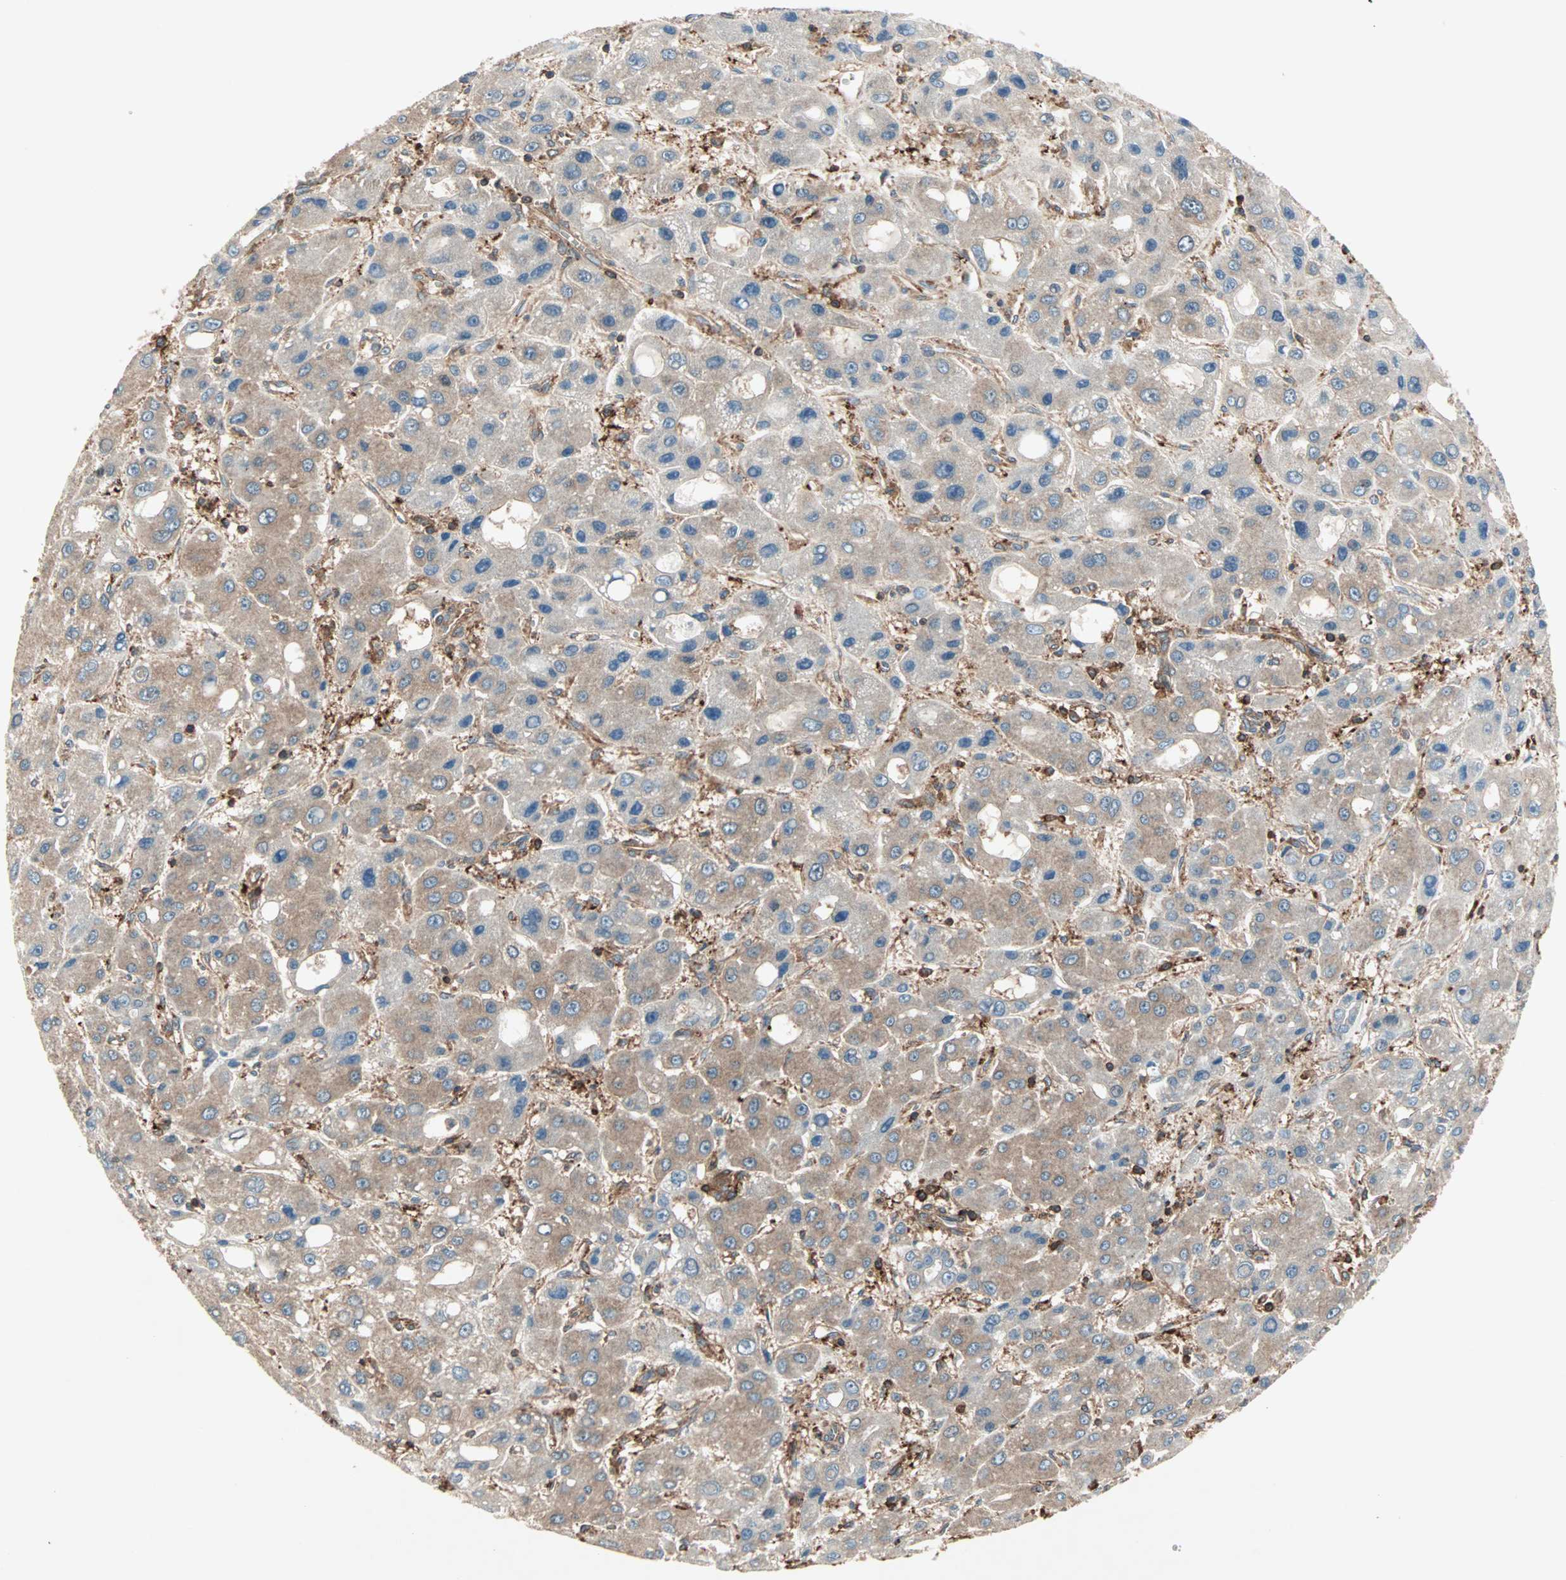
{"staining": {"intensity": "moderate", "quantity": ">75%", "location": "cytoplasmic/membranous"}, "tissue": "liver cancer", "cell_type": "Tumor cells", "image_type": "cancer", "snomed": [{"axis": "morphology", "description": "Carcinoma, Hepatocellular, NOS"}, {"axis": "topography", "description": "Liver"}], "caption": "Protein staining displays moderate cytoplasmic/membranous expression in about >75% of tumor cells in liver cancer.", "gene": "MMP3", "patient": {"sex": "male", "age": 55}}